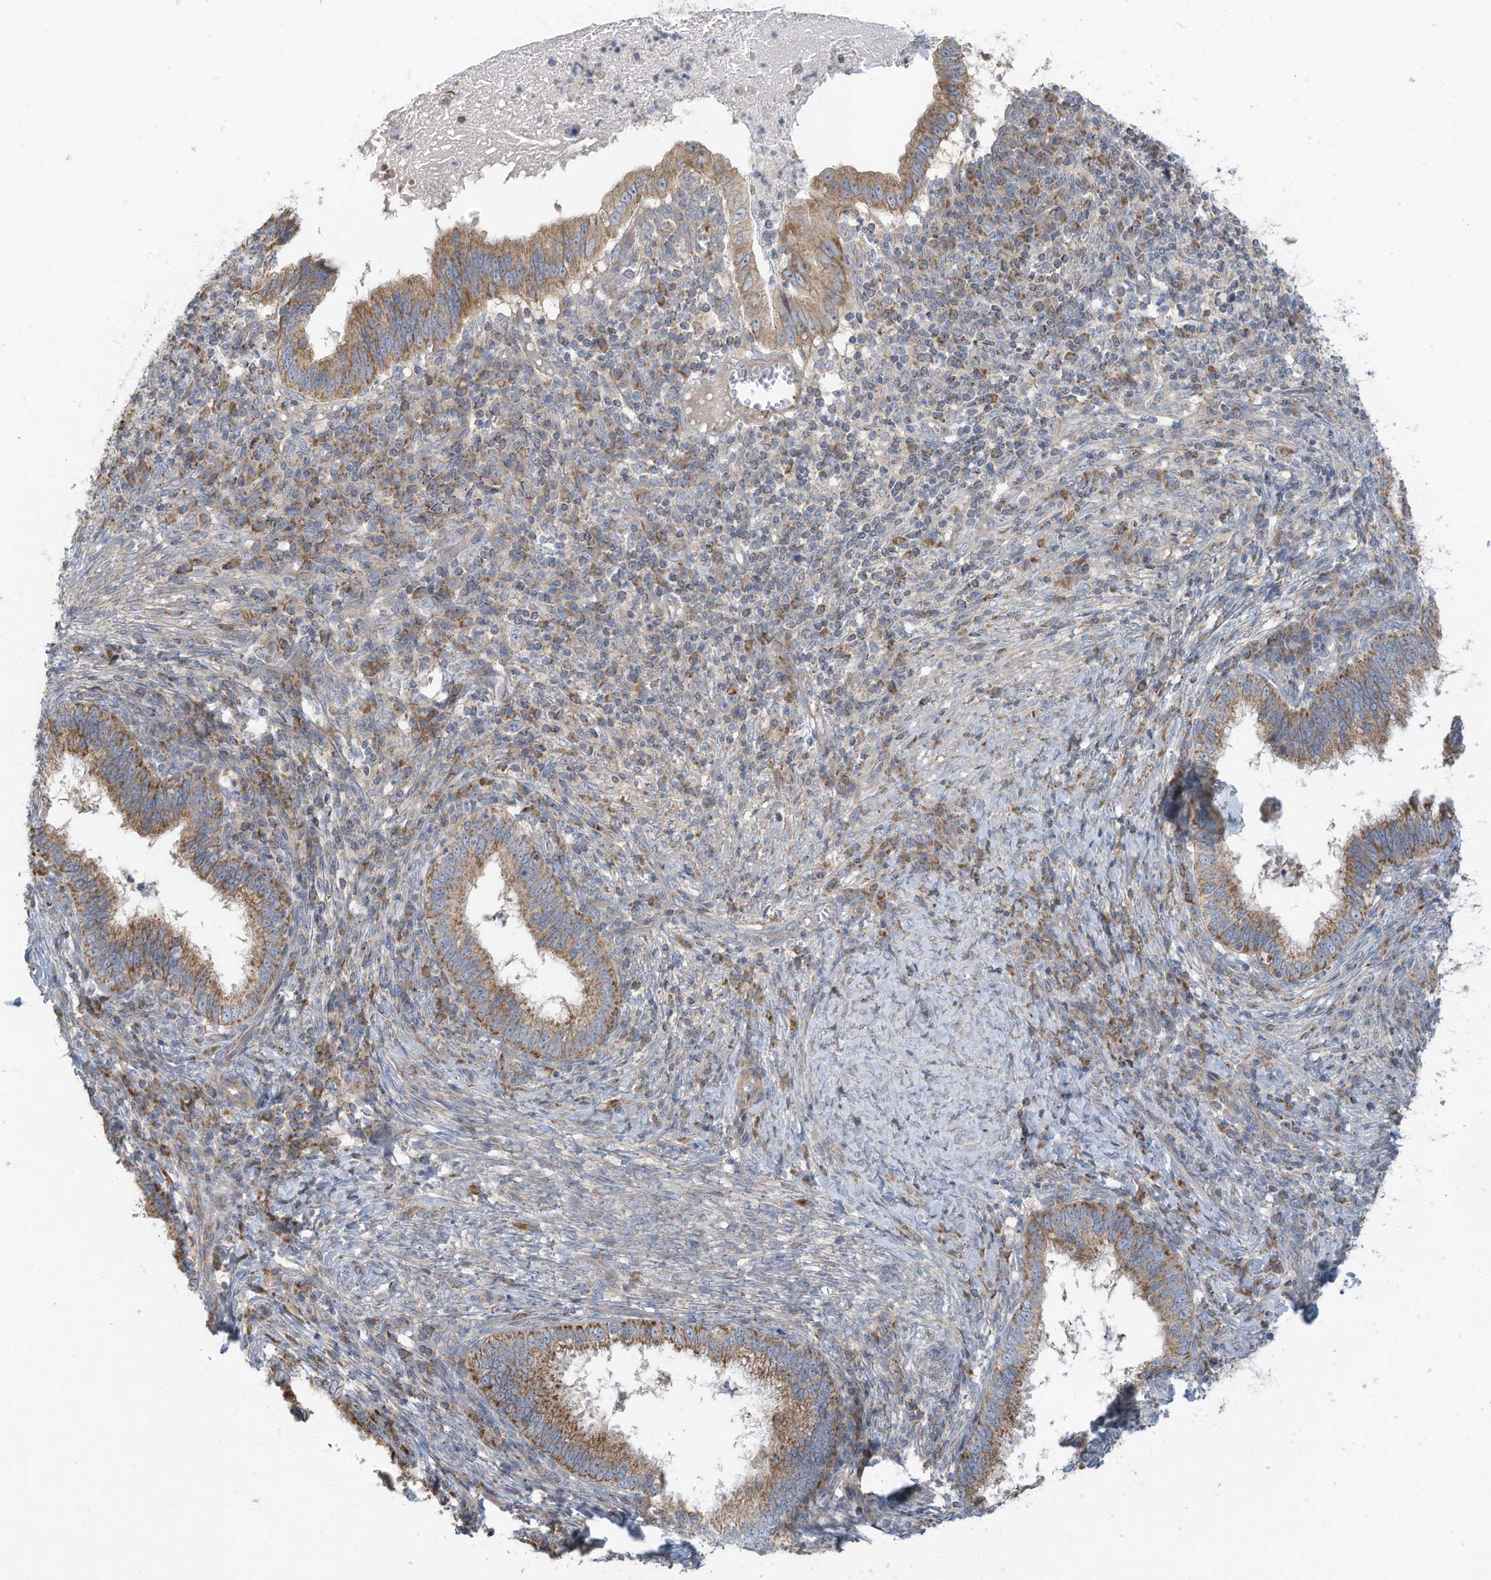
{"staining": {"intensity": "moderate", "quantity": ">75%", "location": "cytoplasmic/membranous"}, "tissue": "cervical cancer", "cell_type": "Tumor cells", "image_type": "cancer", "snomed": [{"axis": "morphology", "description": "Adenocarcinoma, NOS"}, {"axis": "topography", "description": "Cervix"}], "caption": "Adenocarcinoma (cervical) tissue demonstrates moderate cytoplasmic/membranous expression in about >75% of tumor cells", "gene": "GTPBP2", "patient": {"sex": "female", "age": 36}}